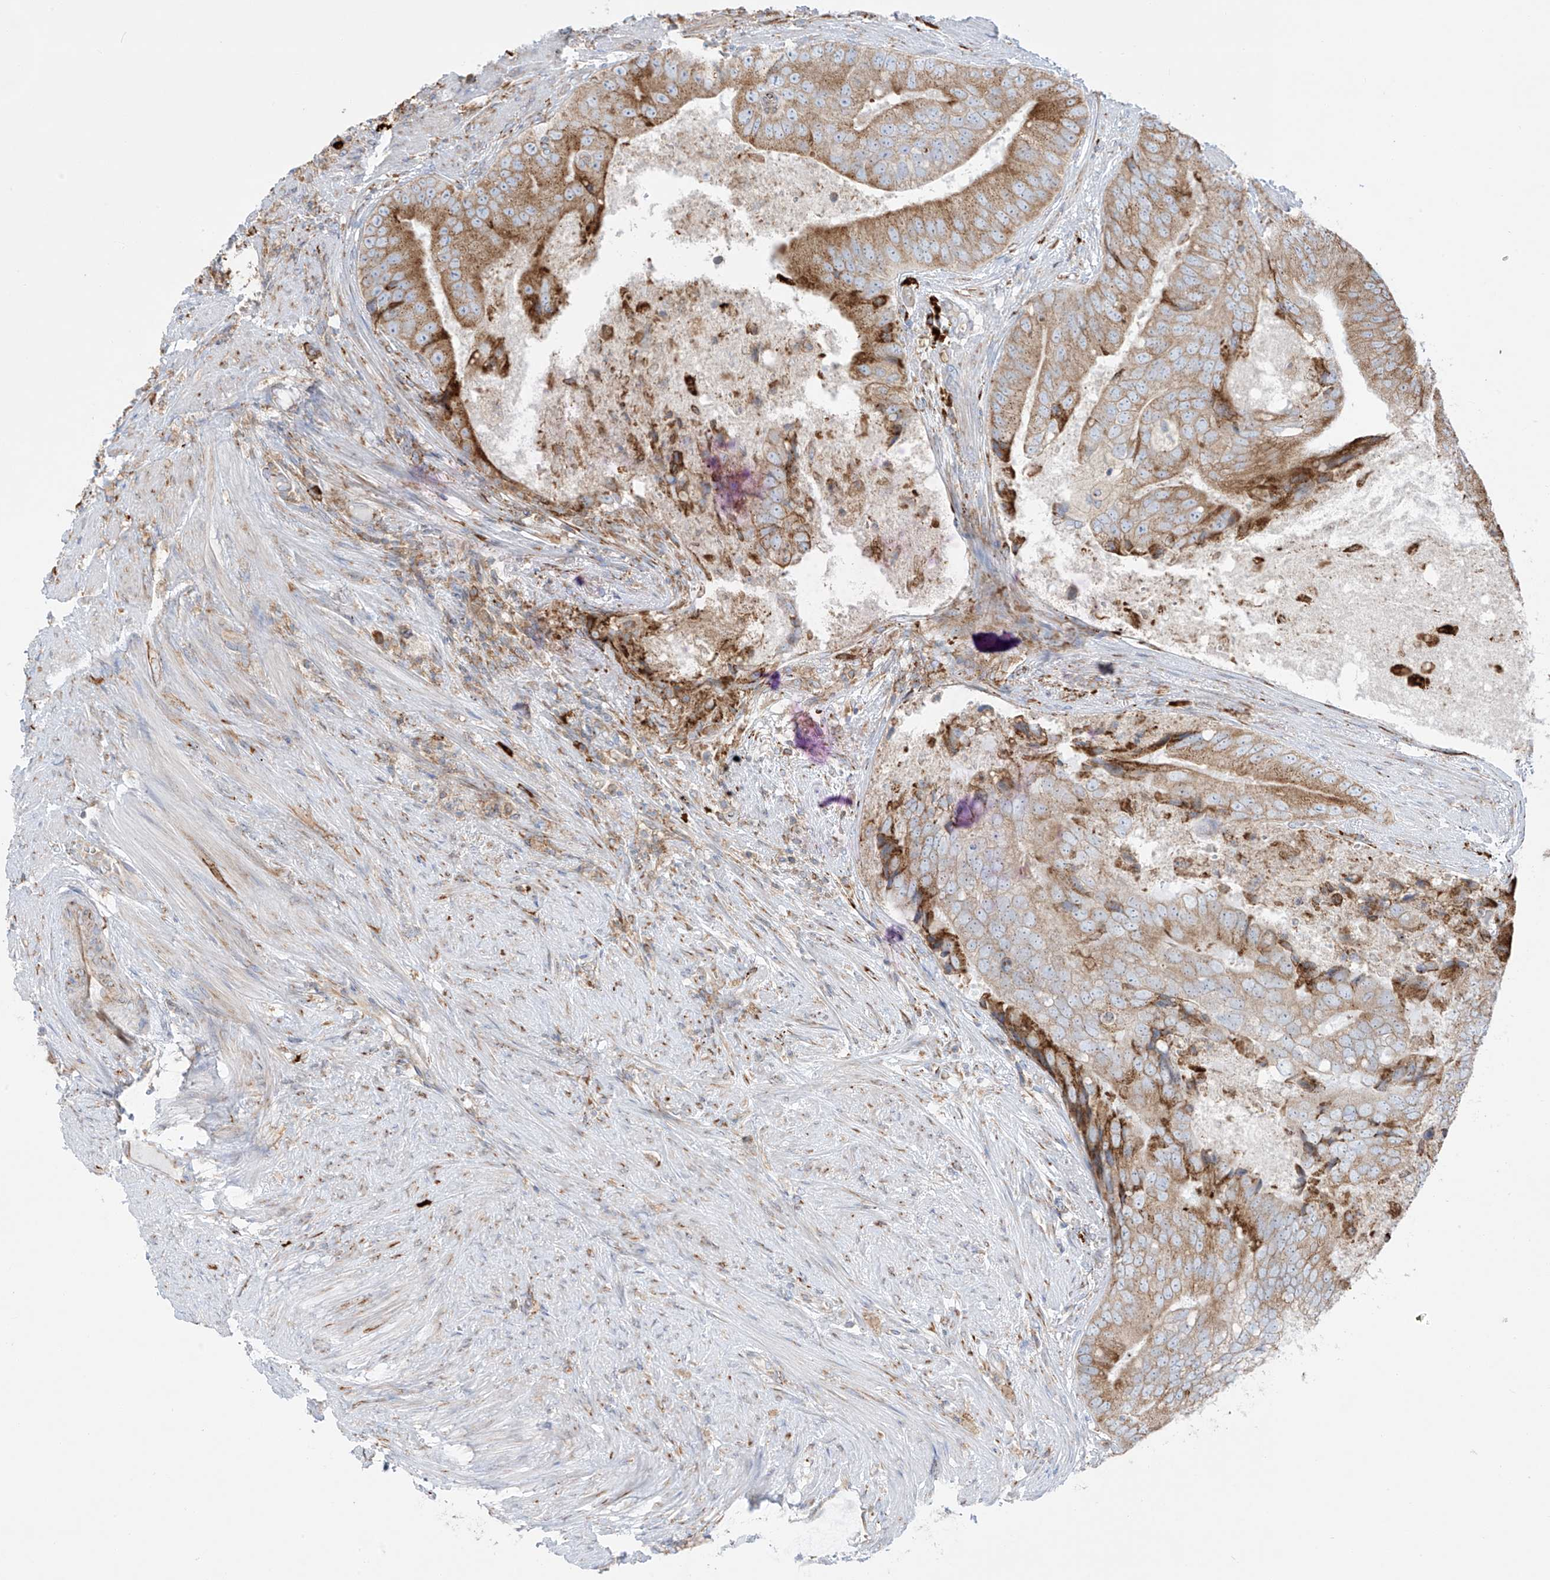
{"staining": {"intensity": "moderate", "quantity": "25%-75%", "location": "cytoplasmic/membranous"}, "tissue": "prostate cancer", "cell_type": "Tumor cells", "image_type": "cancer", "snomed": [{"axis": "morphology", "description": "Adenocarcinoma, High grade"}, {"axis": "topography", "description": "Prostate"}], "caption": "Moderate cytoplasmic/membranous expression for a protein is present in approximately 25%-75% of tumor cells of prostate cancer (adenocarcinoma (high-grade)) using IHC.", "gene": "MX1", "patient": {"sex": "male", "age": 70}}